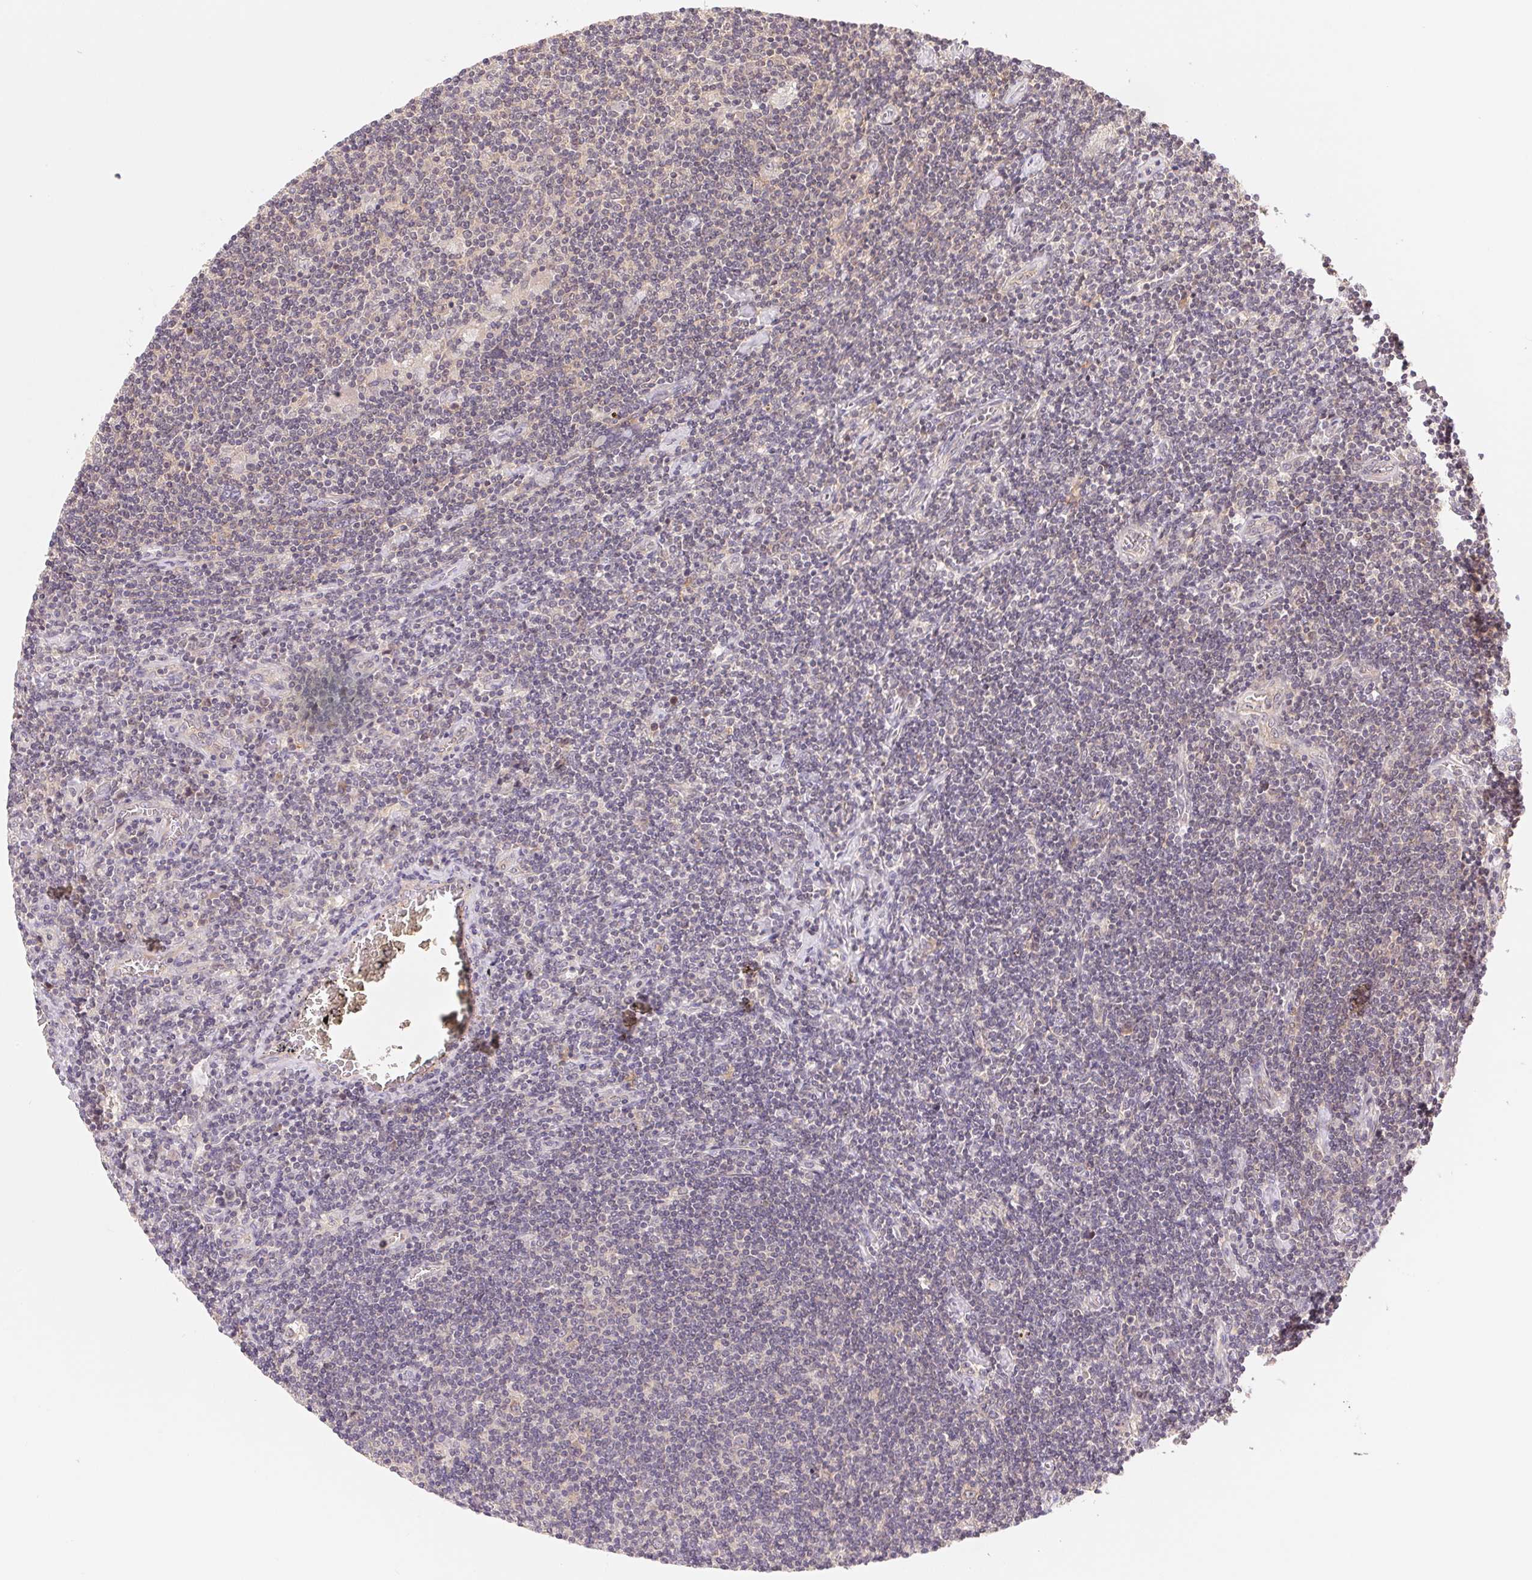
{"staining": {"intensity": "negative", "quantity": "none", "location": "none"}, "tissue": "lymphoma", "cell_type": "Tumor cells", "image_type": "cancer", "snomed": [{"axis": "morphology", "description": "Hodgkin's disease, NOS"}, {"axis": "topography", "description": "Lymph node"}], "caption": "Tumor cells are negative for protein expression in human Hodgkin's disease. (DAB (3,3'-diaminobenzidine) IHC visualized using brightfield microscopy, high magnification).", "gene": "BNIP5", "patient": {"sex": "male", "age": 40}}